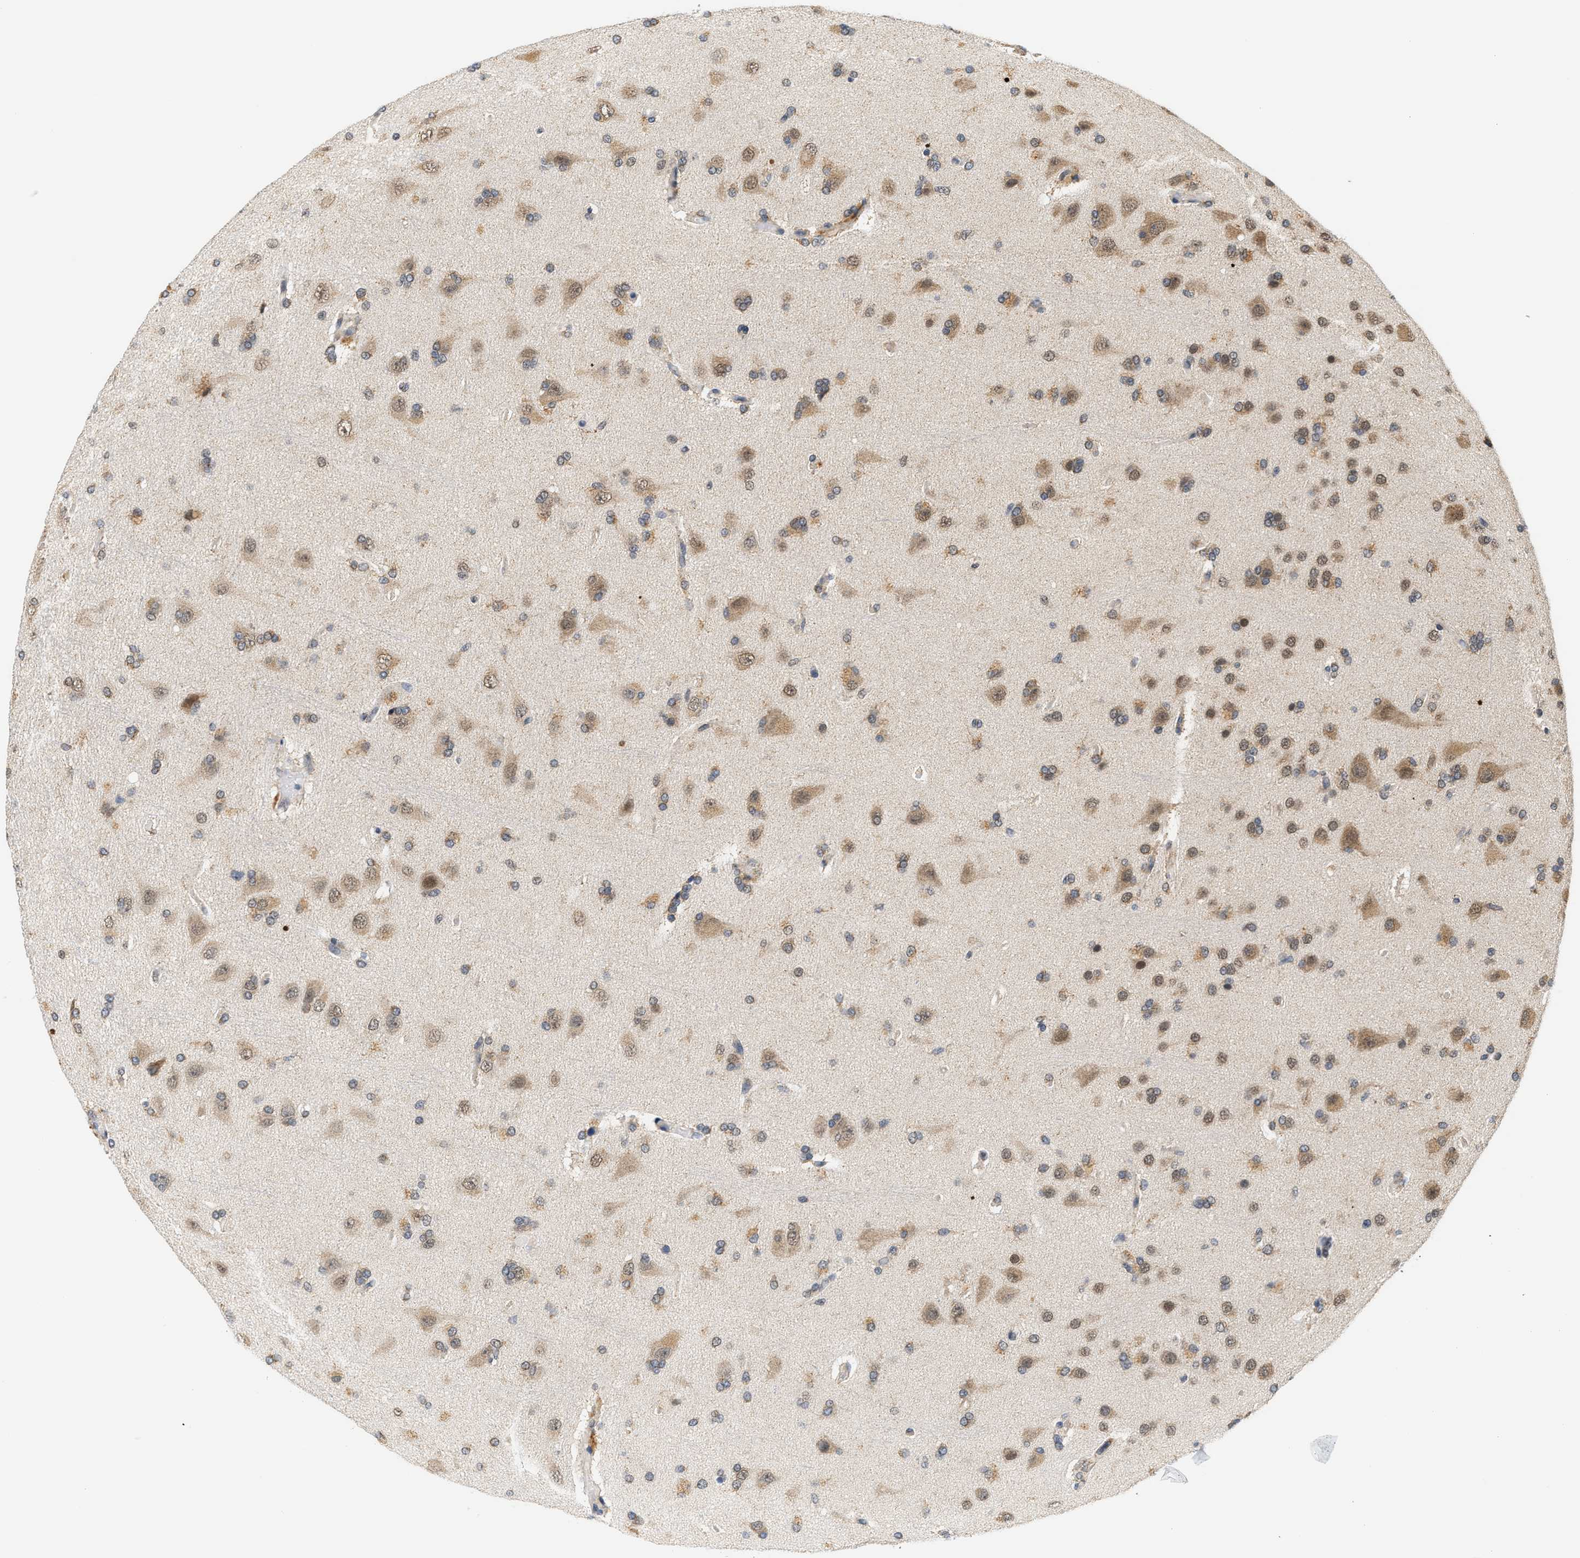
{"staining": {"intensity": "moderate", "quantity": ">75%", "location": "cytoplasmic/membranous"}, "tissue": "glioma", "cell_type": "Tumor cells", "image_type": "cancer", "snomed": [{"axis": "morphology", "description": "Glioma, malignant, High grade"}, {"axis": "topography", "description": "Brain"}], "caption": "Immunohistochemistry (DAB) staining of human malignant glioma (high-grade) reveals moderate cytoplasmic/membranous protein expression in approximately >75% of tumor cells.", "gene": "GIGYF1", "patient": {"sex": "male", "age": 72}}